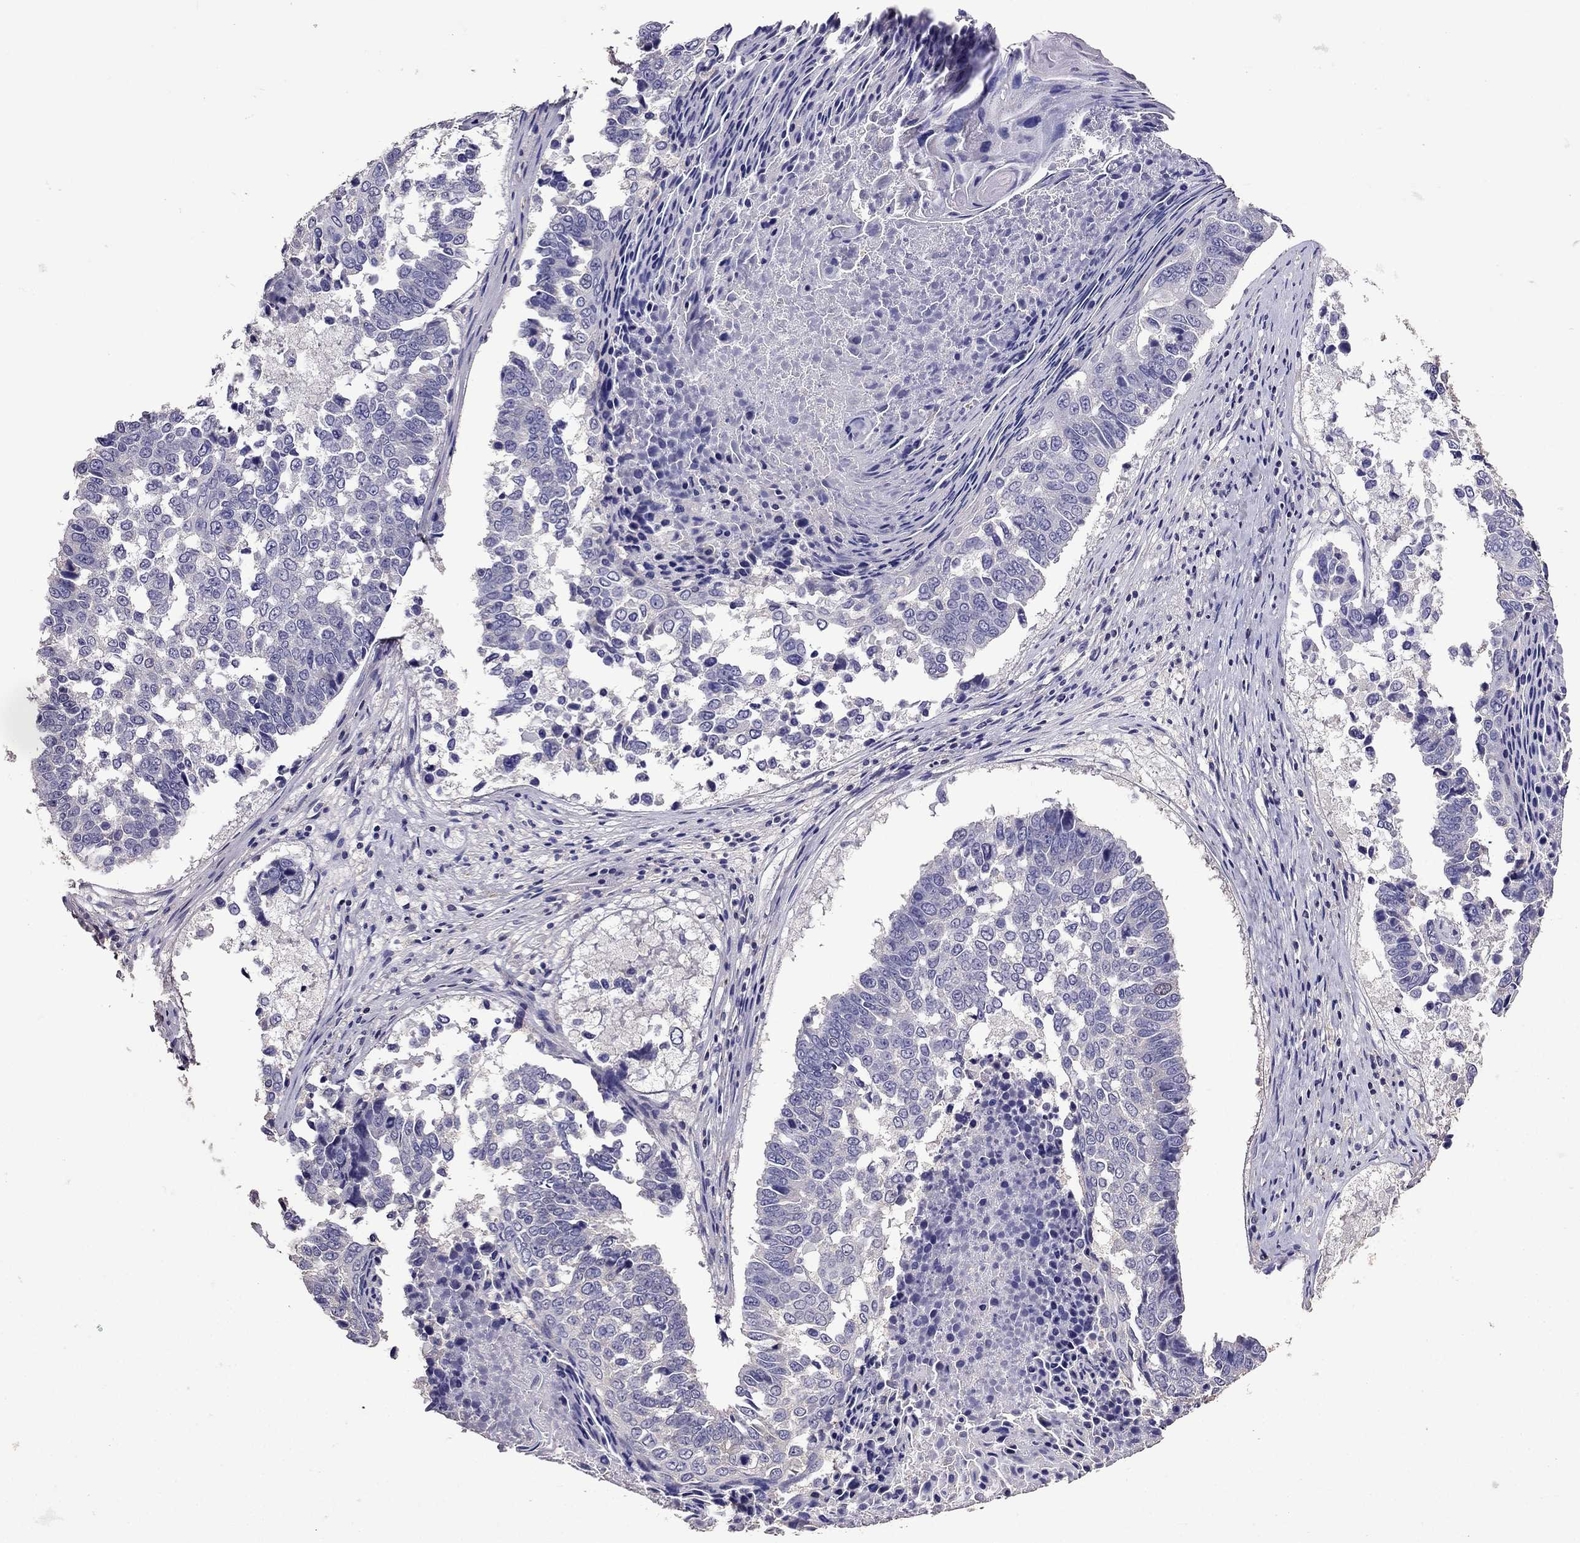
{"staining": {"intensity": "negative", "quantity": "none", "location": "none"}, "tissue": "lung cancer", "cell_type": "Tumor cells", "image_type": "cancer", "snomed": [{"axis": "morphology", "description": "Squamous cell carcinoma, NOS"}, {"axis": "topography", "description": "Lung"}], "caption": "The histopathology image exhibits no significant expression in tumor cells of lung cancer (squamous cell carcinoma).", "gene": "NKX3-1", "patient": {"sex": "male", "age": 73}}